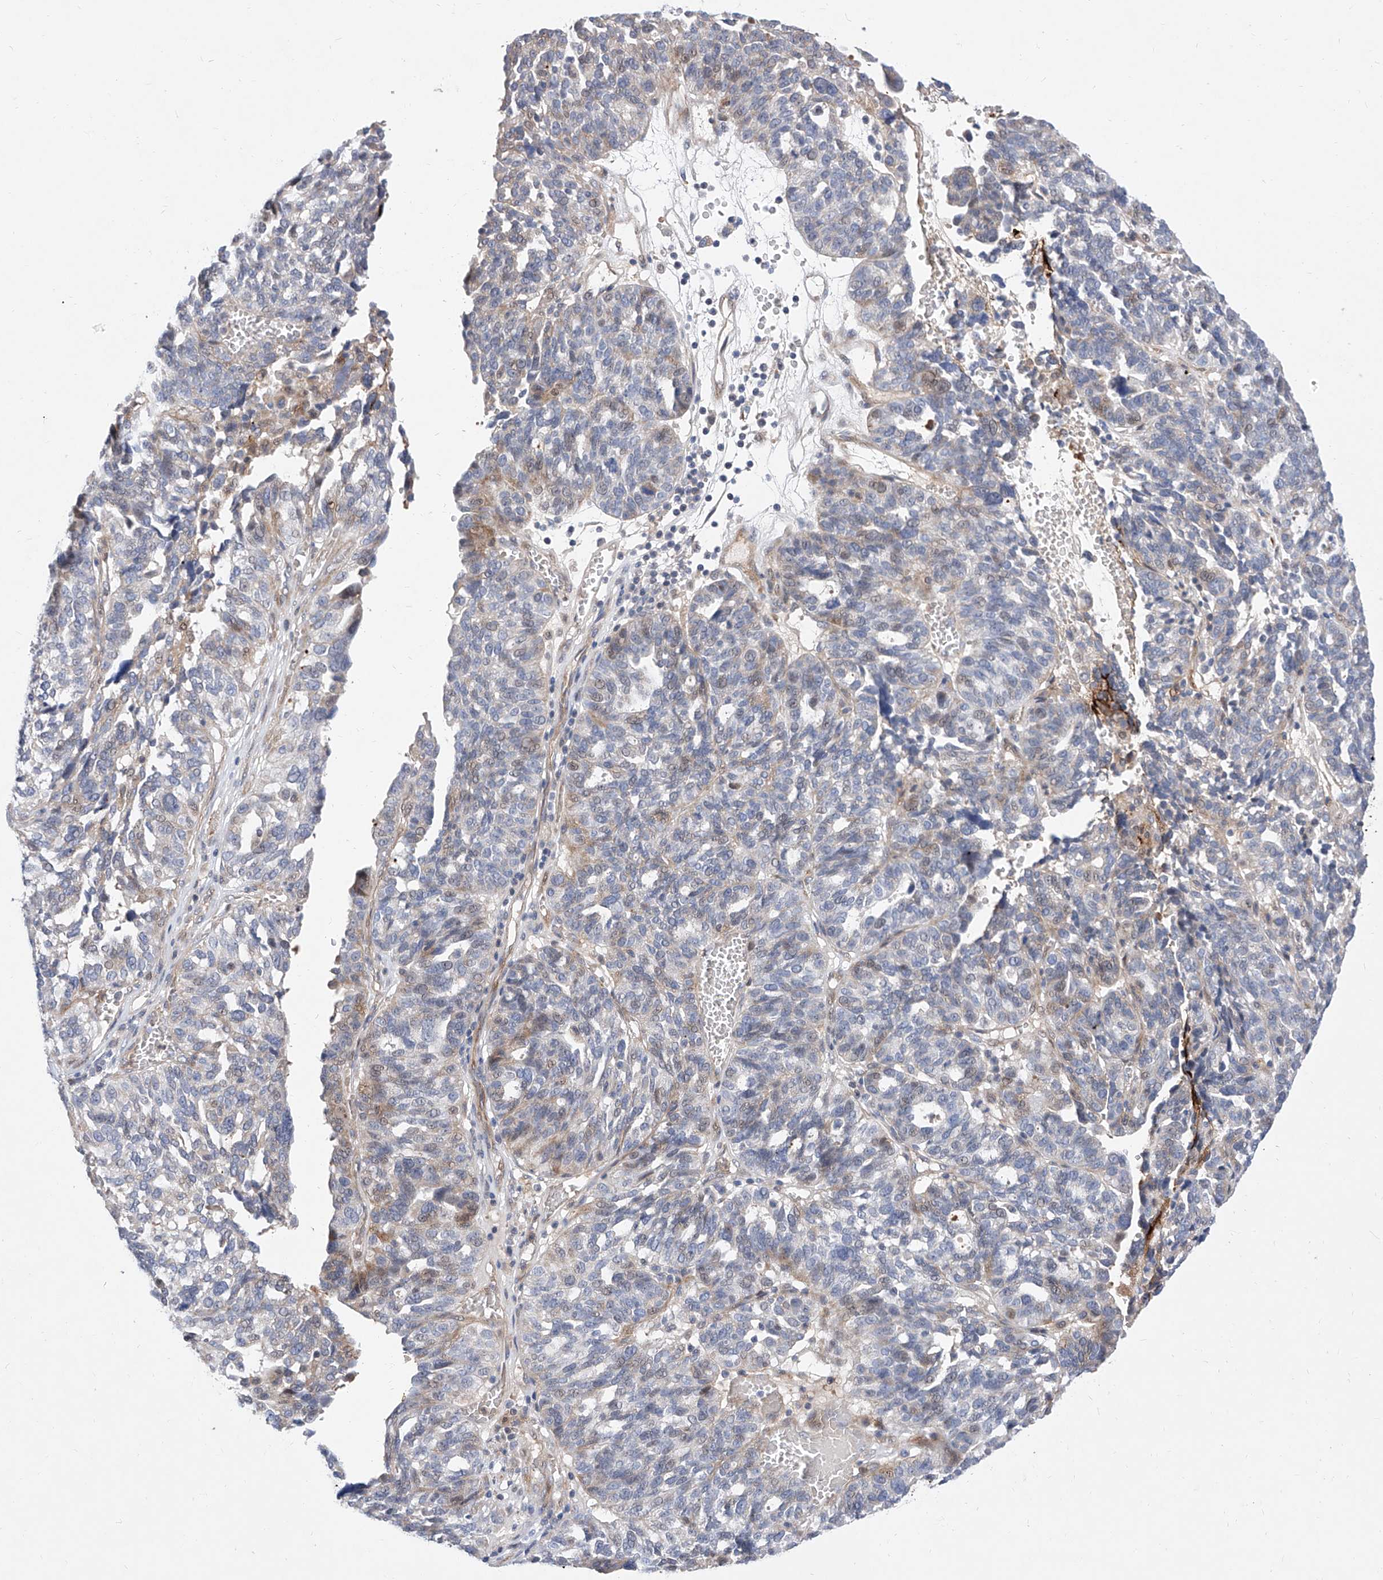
{"staining": {"intensity": "weak", "quantity": "<25%", "location": "nuclear"}, "tissue": "ovarian cancer", "cell_type": "Tumor cells", "image_type": "cancer", "snomed": [{"axis": "morphology", "description": "Cystadenocarcinoma, serous, NOS"}, {"axis": "topography", "description": "Ovary"}], "caption": "There is no significant expression in tumor cells of ovarian cancer.", "gene": "FUCA2", "patient": {"sex": "female", "age": 59}}